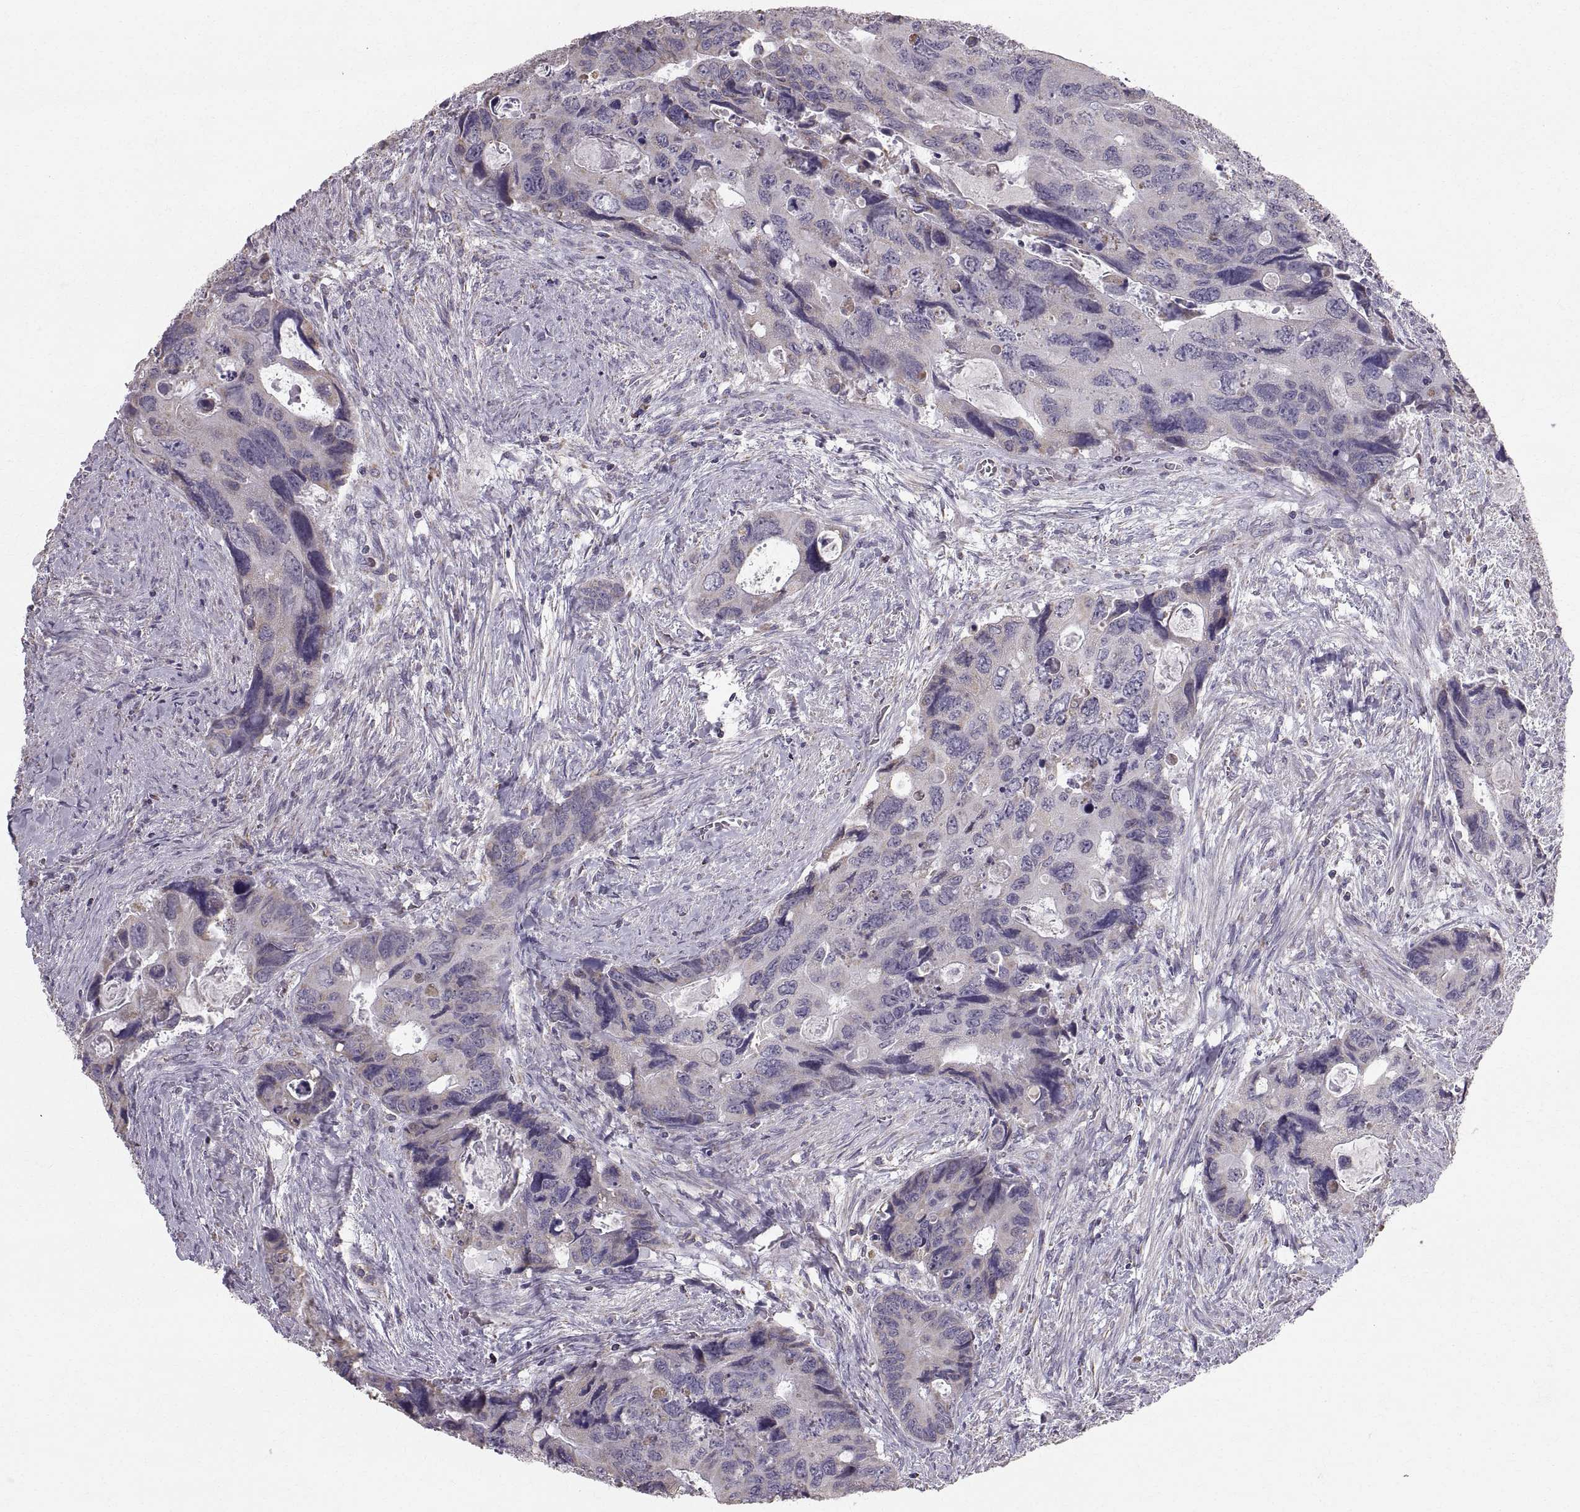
{"staining": {"intensity": "negative", "quantity": "none", "location": "none"}, "tissue": "colorectal cancer", "cell_type": "Tumor cells", "image_type": "cancer", "snomed": [{"axis": "morphology", "description": "Adenocarcinoma, NOS"}, {"axis": "topography", "description": "Rectum"}], "caption": "High power microscopy image of an IHC photomicrograph of colorectal cancer, revealing no significant positivity in tumor cells.", "gene": "STMND1", "patient": {"sex": "male", "age": 62}}